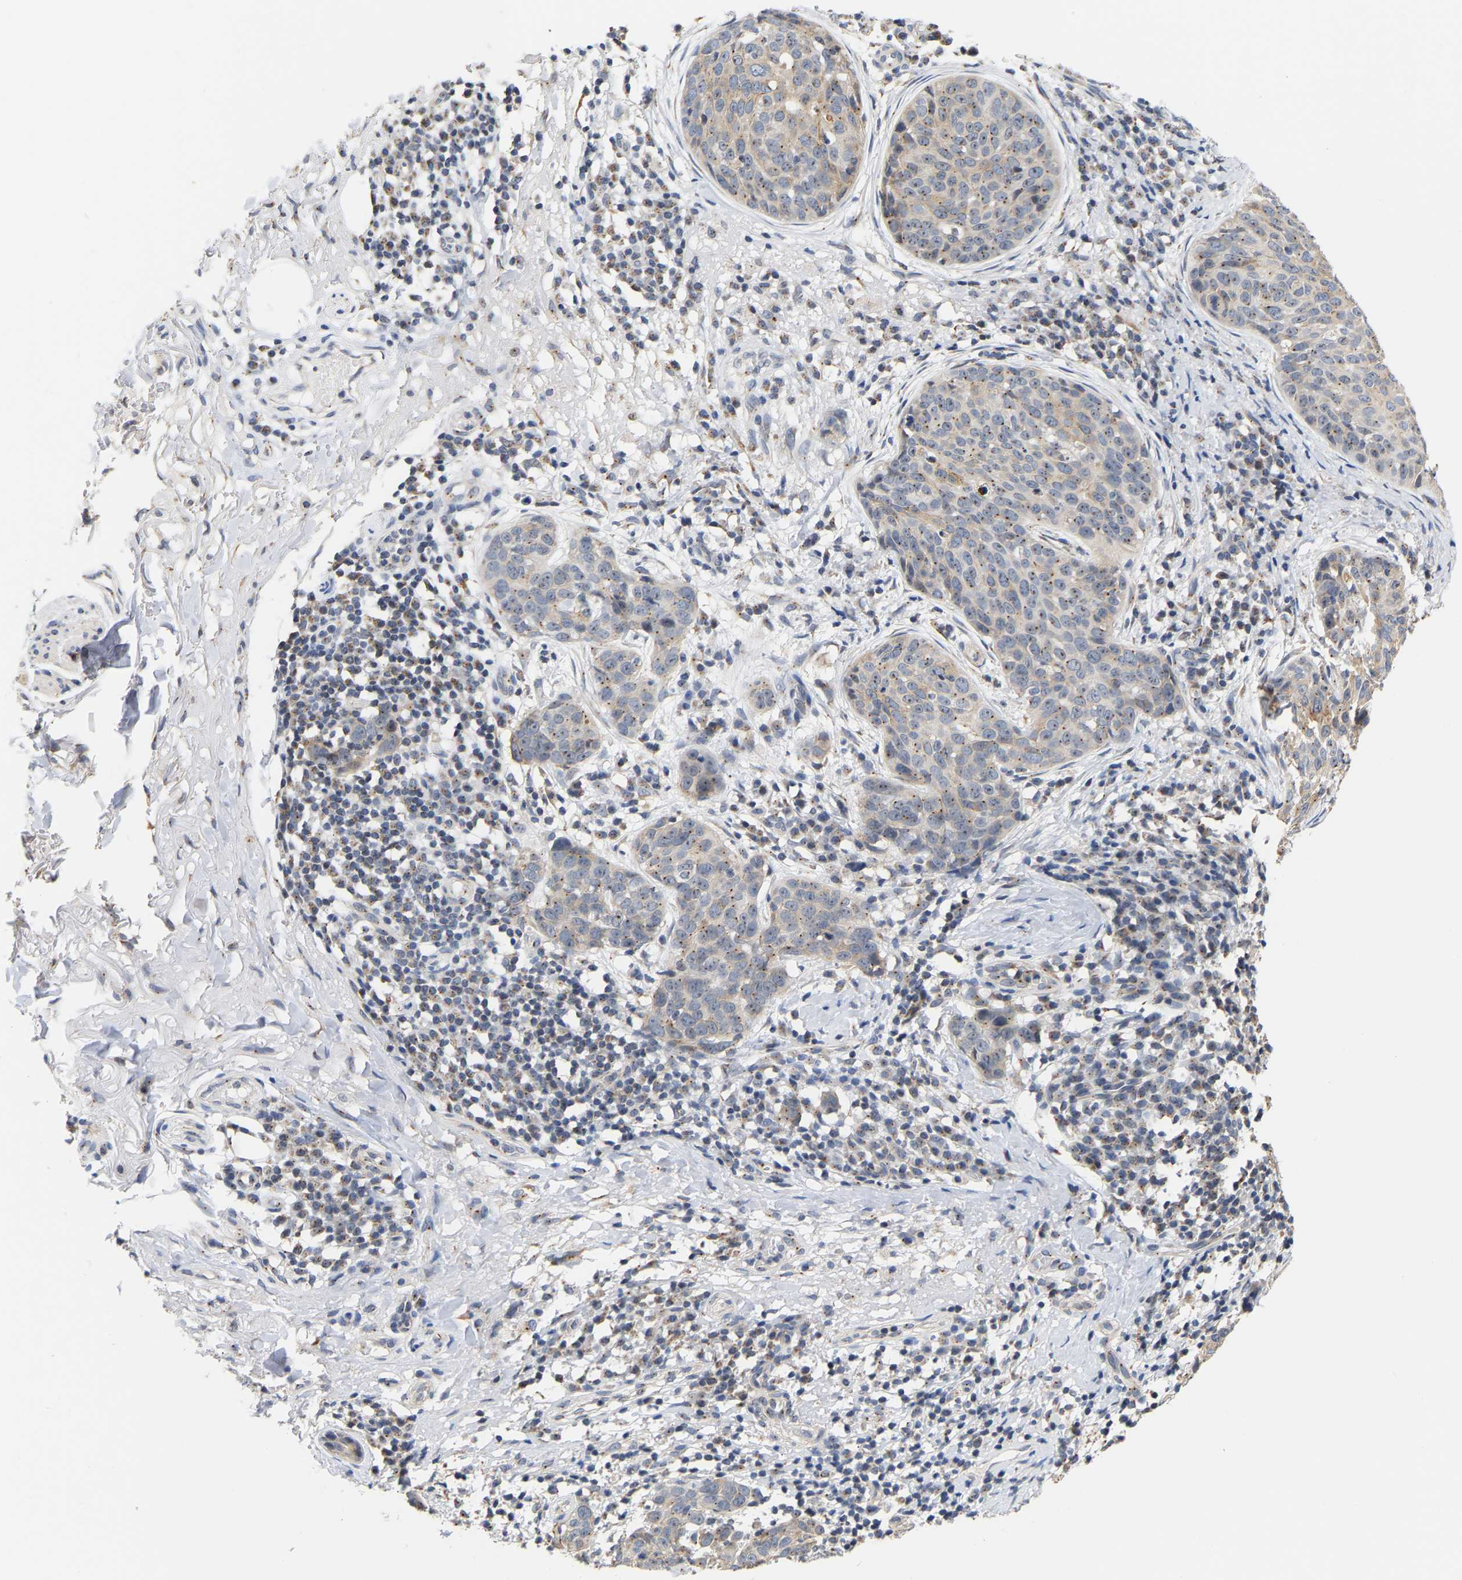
{"staining": {"intensity": "moderate", "quantity": ">75%", "location": "cytoplasmic/membranous"}, "tissue": "skin cancer", "cell_type": "Tumor cells", "image_type": "cancer", "snomed": [{"axis": "morphology", "description": "Squamous cell carcinoma in situ, NOS"}, {"axis": "morphology", "description": "Squamous cell carcinoma, NOS"}, {"axis": "topography", "description": "Skin"}], "caption": "Immunohistochemical staining of human skin cancer demonstrates medium levels of moderate cytoplasmic/membranous expression in about >75% of tumor cells.", "gene": "PCNT", "patient": {"sex": "male", "age": 93}}